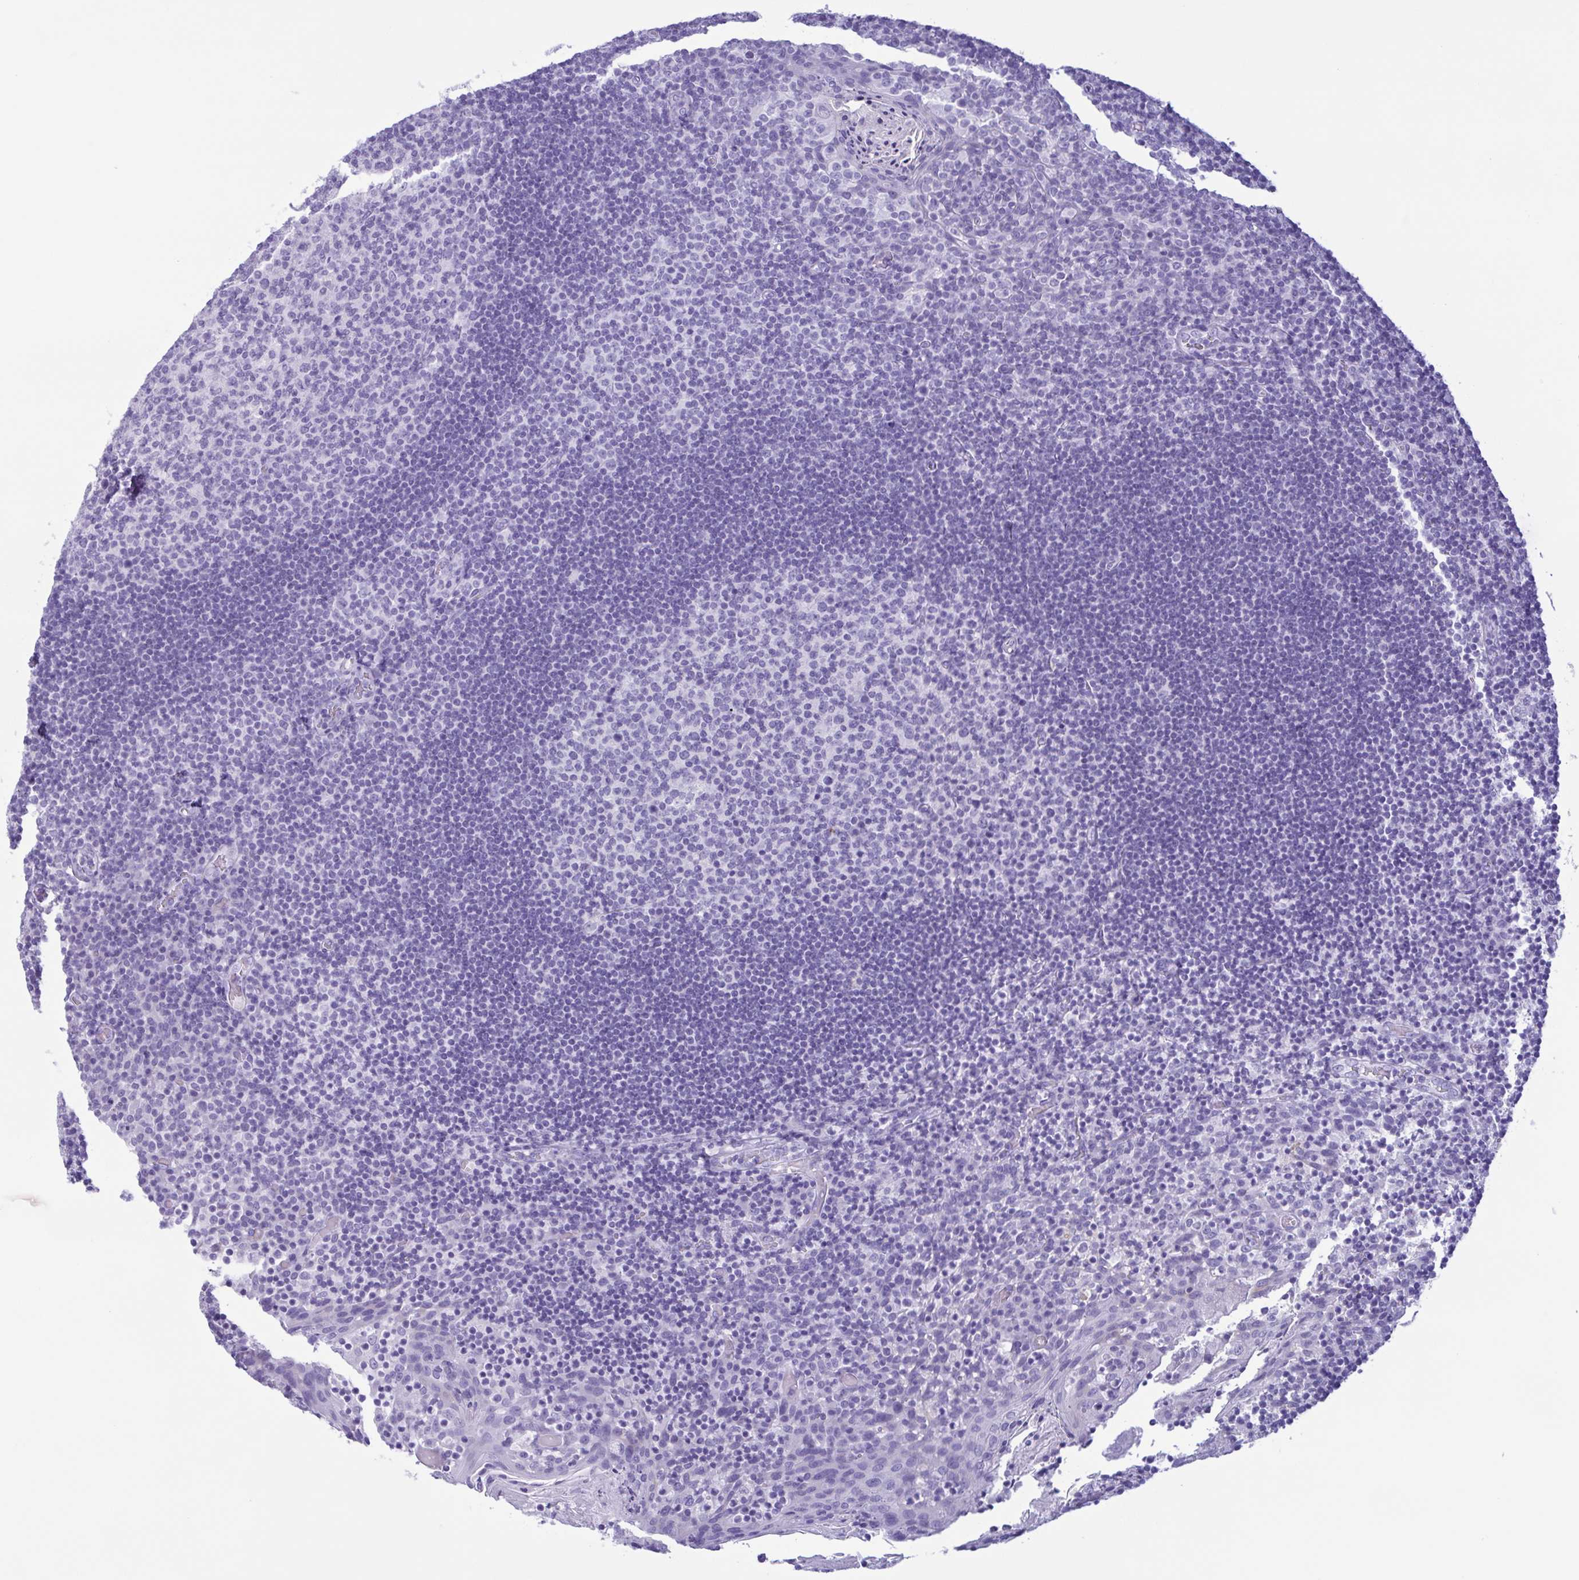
{"staining": {"intensity": "negative", "quantity": "none", "location": "none"}, "tissue": "tonsil", "cell_type": "Germinal center cells", "image_type": "normal", "snomed": [{"axis": "morphology", "description": "Normal tissue, NOS"}, {"axis": "topography", "description": "Tonsil"}], "caption": "Human tonsil stained for a protein using immunohistochemistry exhibits no expression in germinal center cells.", "gene": "LTF", "patient": {"sex": "female", "age": 10}}